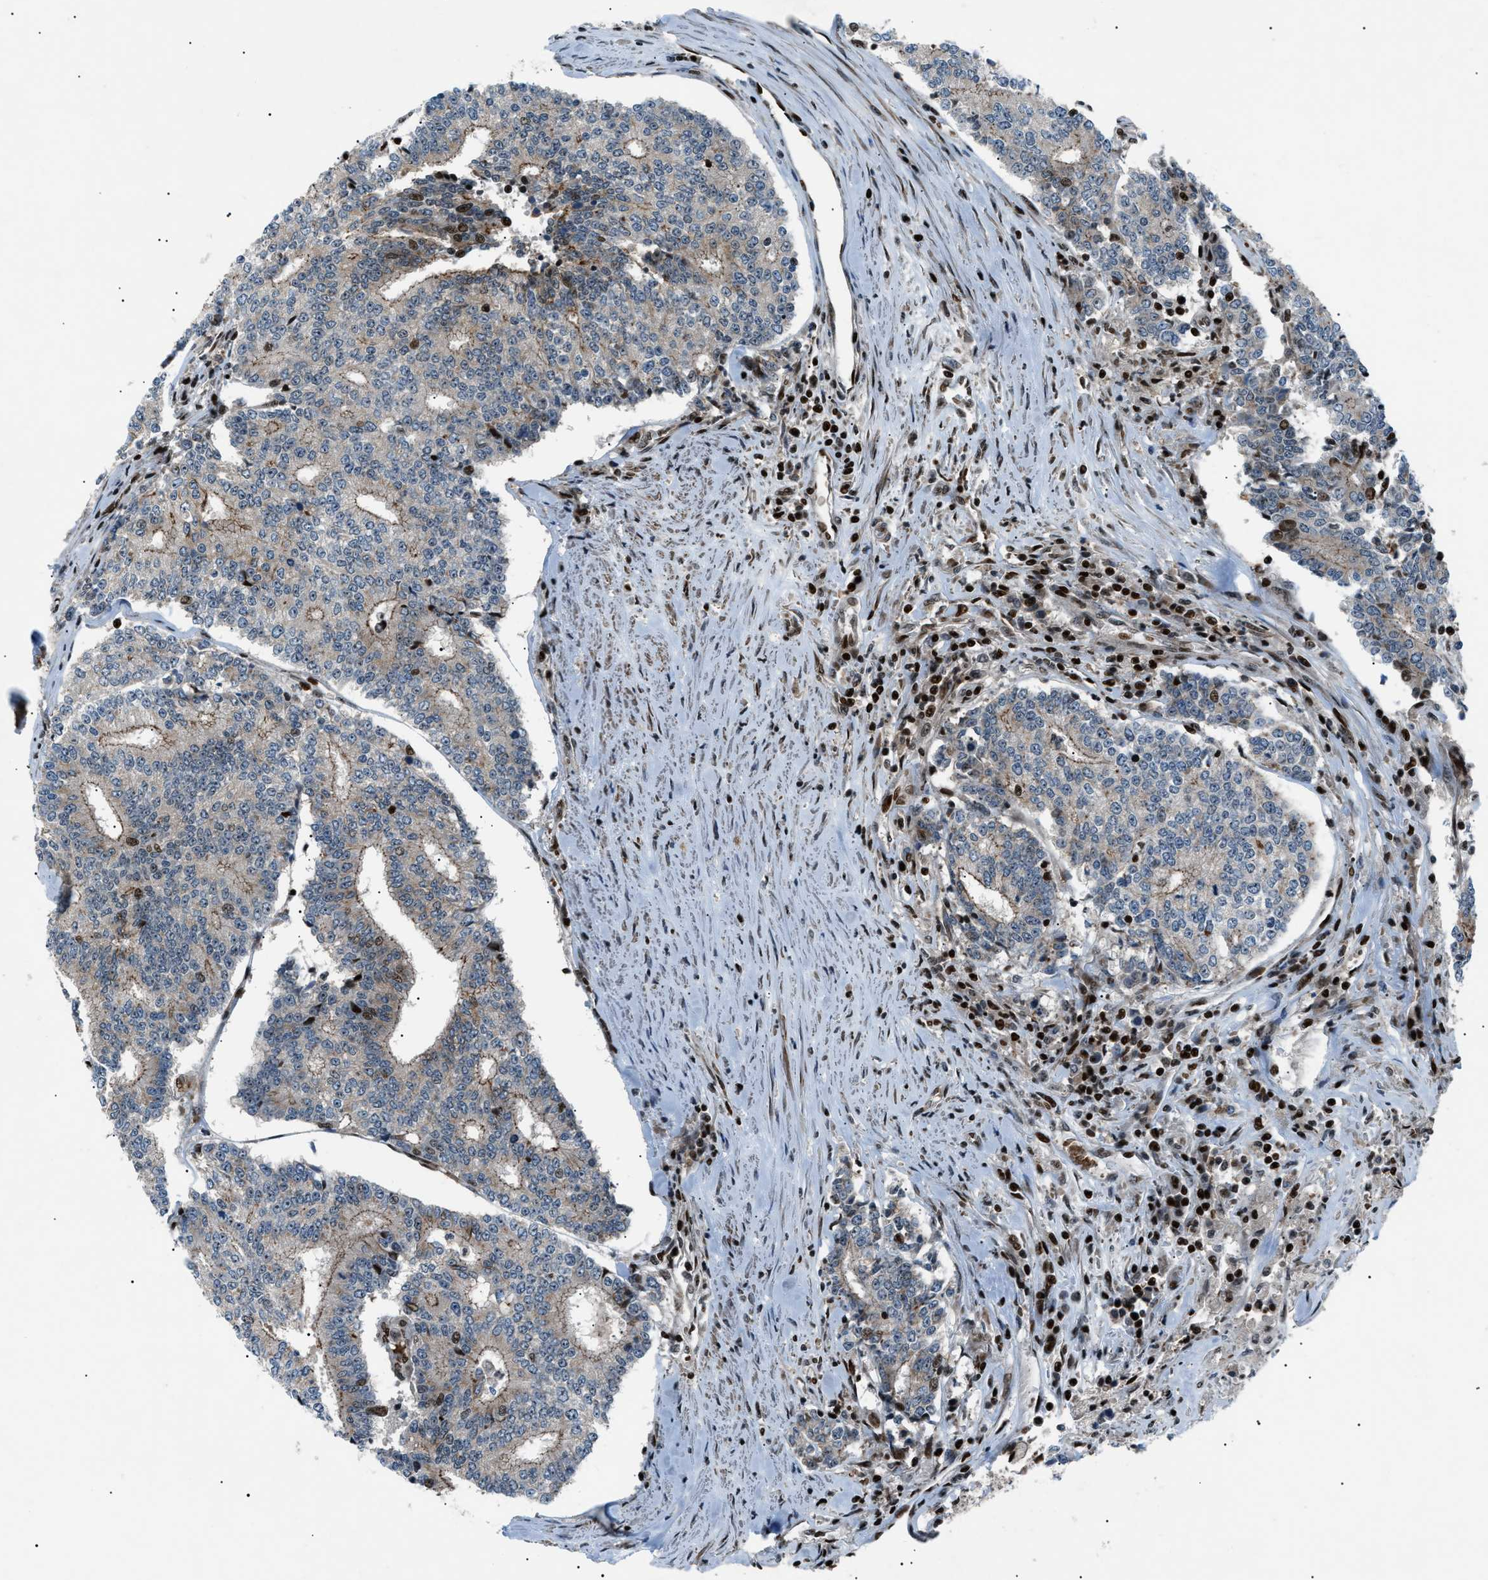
{"staining": {"intensity": "weak", "quantity": "25%-75%", "location": "cytoplasmic/membranous"}, "tissue": "prostate cancer", "cell_type": "Tumor cells", "image_type": "cancer", "snomed": [{"axis": "morphology", "description": "Normal tissue, NOS"}, {"axis": "morphology", "description": "Adenocarcinoma, High grade"}, {"axis": "topography", "description": "Prostate"}, {"axis": "topography", "description": "Seminal veicle"}], "caption": "Immunohistochemistry (DAB (3,3'-diaminobenzidine)) staining of human prostate adenocarcinoma (high-grade) reveals weak cytoplasmic/membranous protein positivity in about 25%-75% of tumor cells.", "gene": "PRKX", "patient": {"sex": "male", "age": 55}}